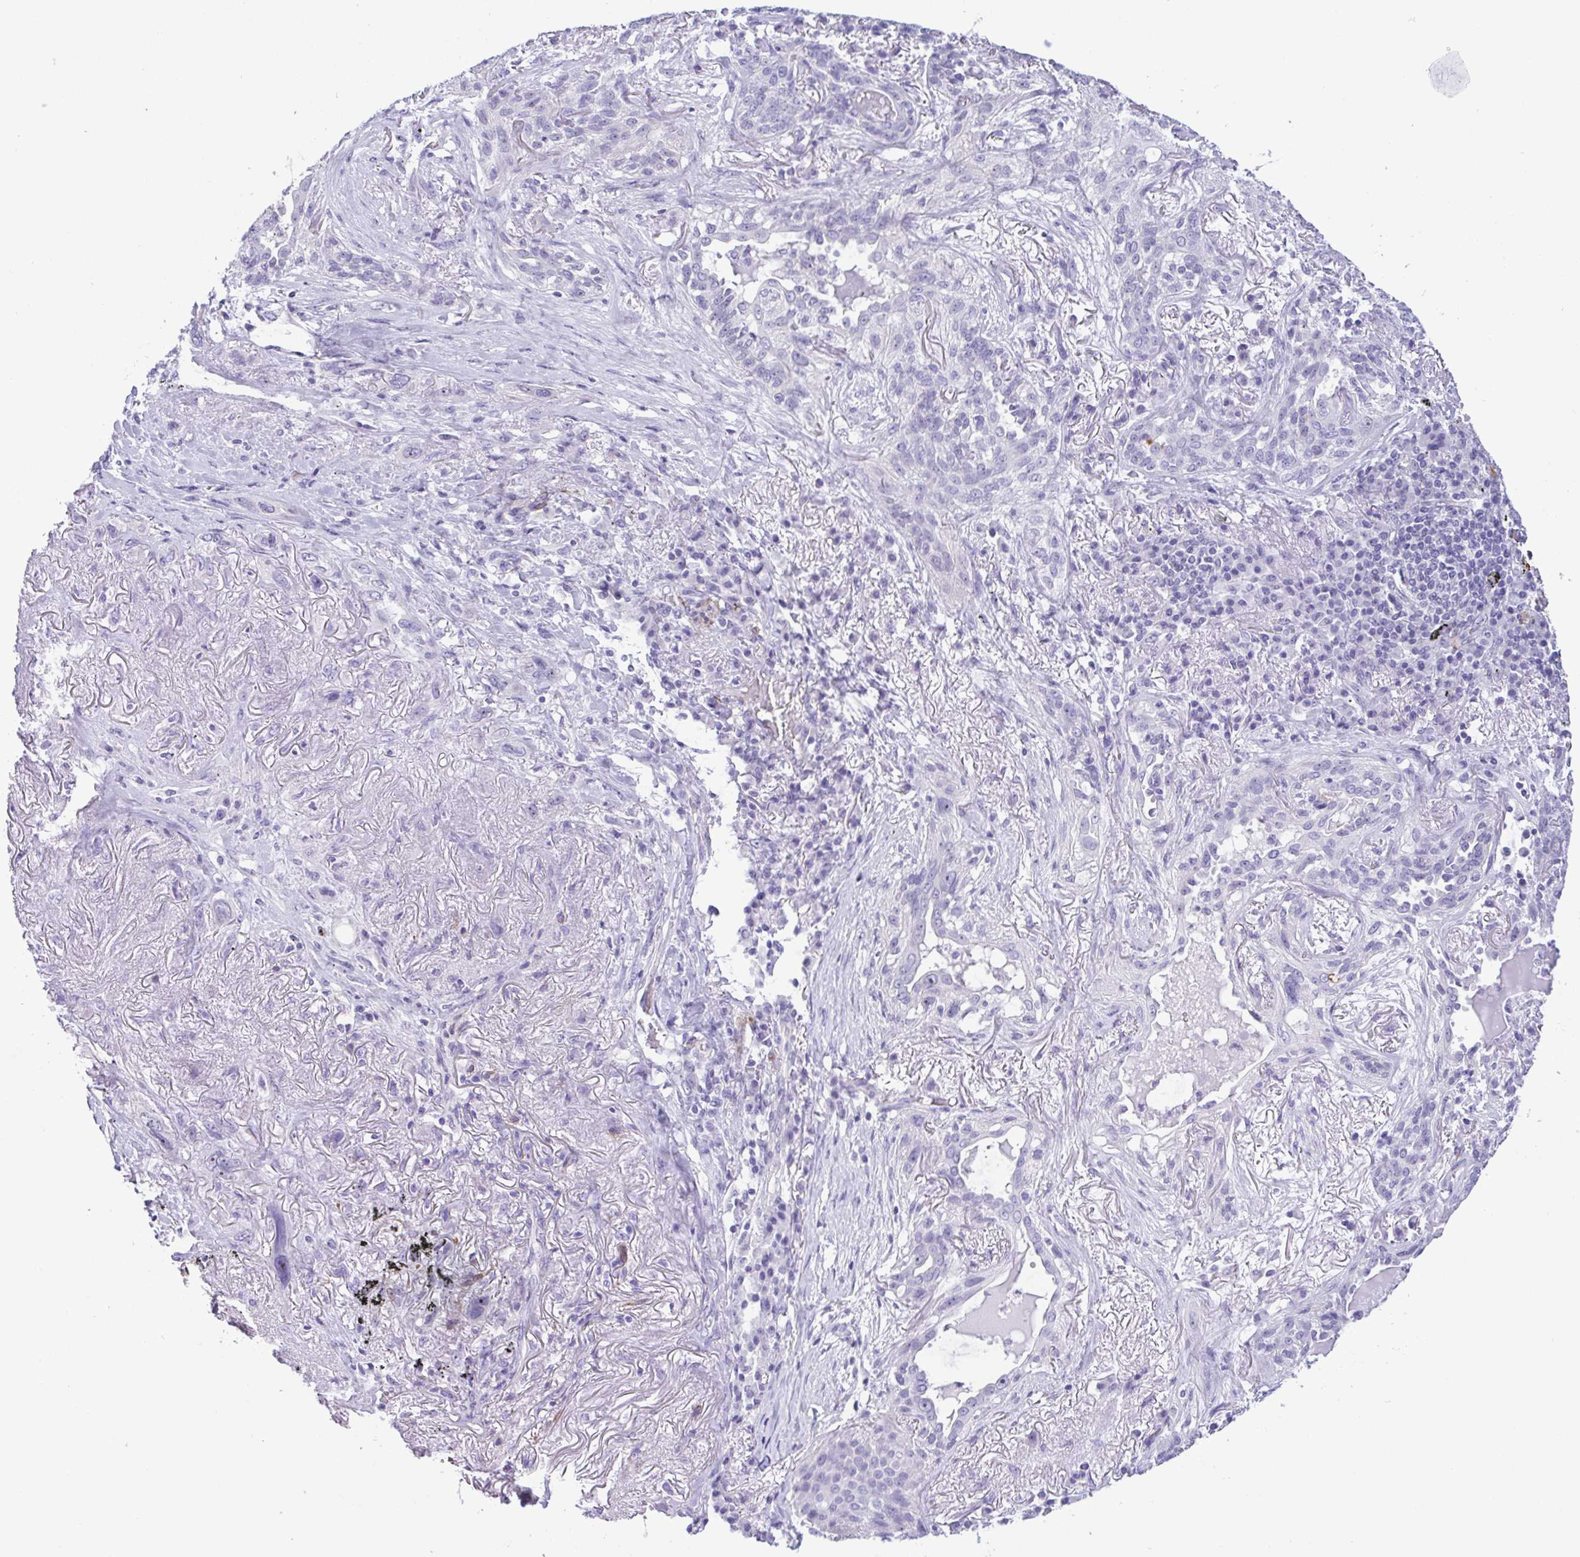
{"staining": {"intensity": "negative", "quantity": "none", "location": "none"}, "tissue": "lung cancer", "cell_type": "Tumor cells", "image_type": "cancer", "snomed": [{"axis": "morphology", "description": "Squamous cell carcinoma, NOS"}, {"axis": "topography", "description": "Lung"}], "caption": "IHC image of neoplastic tissue: human lung cancer stained with DAB reveals no significant protein staining in tumor cells.", "gene": "MYL7", "patient": {"sex": "female", "age": 70}}